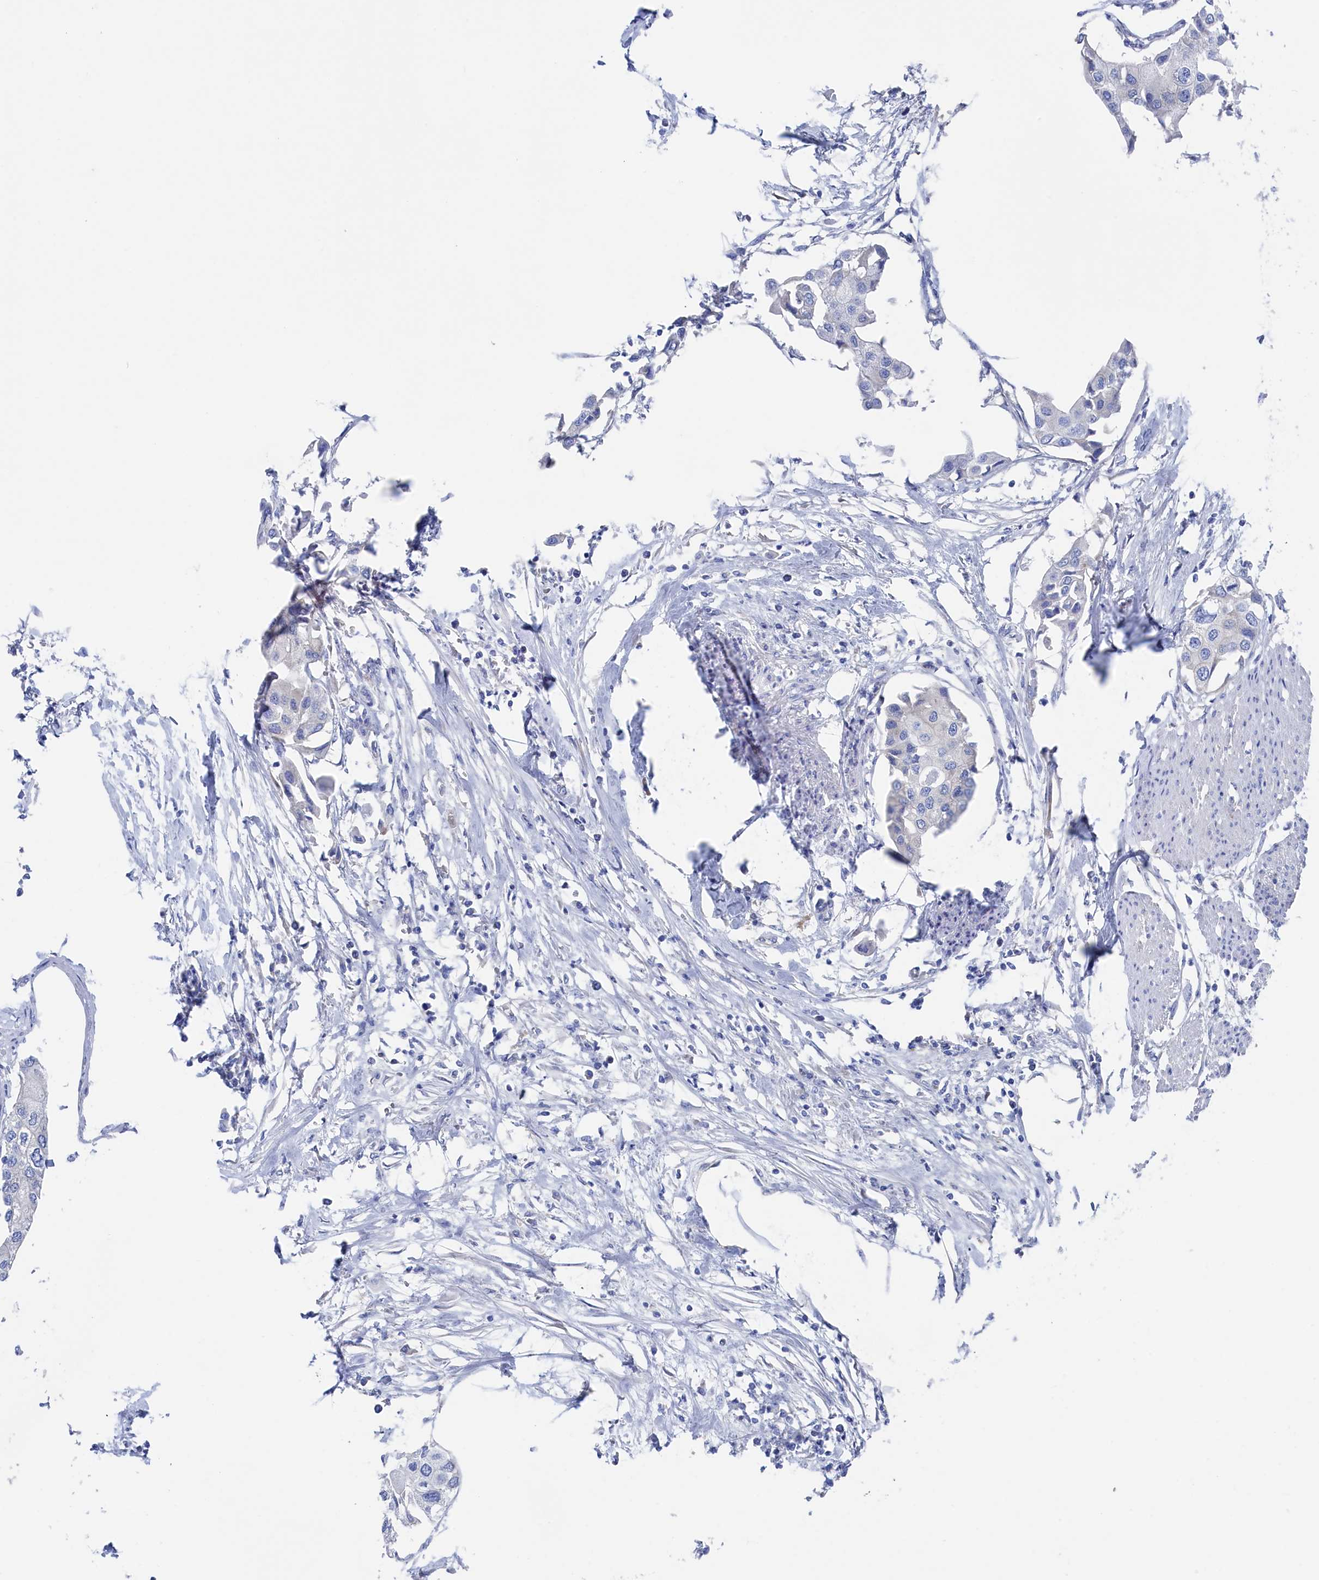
{"staining": {"intensity": "negative", "quantity": "none", "location": "none"}, "tissue": "urothelial cancer", "cell_type": "Tumor cells", "image_type": "cancer", "snomed": [{"axis": "morphology", "description": "Urothelial carcinoma, High grade"}, {"axis": "topography", "description": "Urinary bladder"}], "caption": "The immunohistochemistry (IHC) micrograph has no significant expression in tumor cells of urothelial carcinoma (high-grade) tissue.", "gene": "TMOD2", "patient": {"sex": "male", "age": 64}}